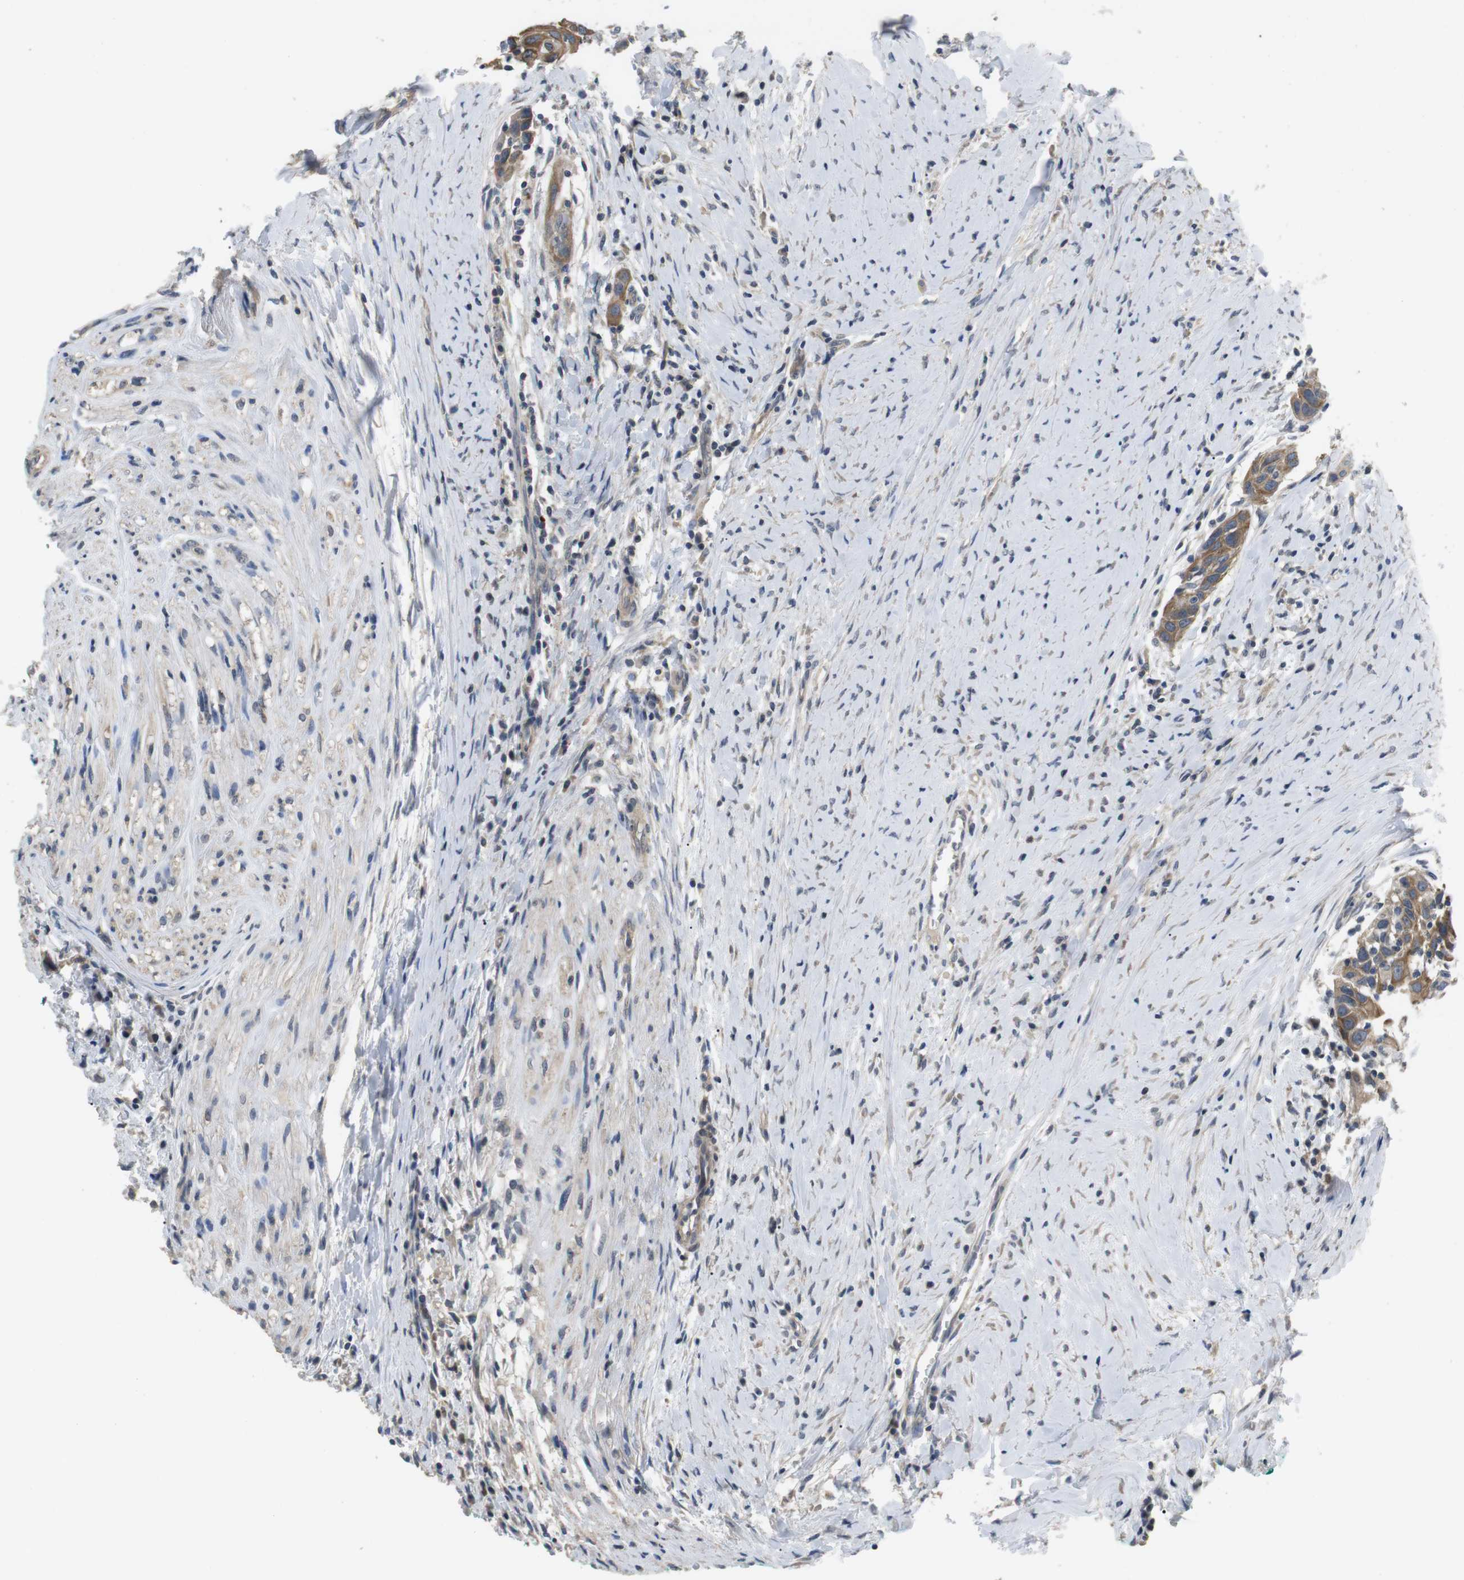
{"staining": {"intensity": "moderate", "quantity": ">75%", "location": "cytoplasmic/membranous"}, "tissue": "head and neck cancer", "cell_type": "Tumor cells", "image_type": "cancer", "snomed": [{"axis": "morphology", "description": "Squamous cell carcinoma, NOS"}, {"axis": "topography", "description": "Oral tissue"}, {"axis": "topography", "description": "Head-Neck"}], "caption": "High-power microscopy captured an immunohistochemistry (IHC) photomicrograph of head and neck cancer (squamous cell carcinoma), revealing moderate cytoplasmic/membranous expression in approximately >75% of tumor cells. Nuclei are stained in blue.", "gene": "ADGRL3", "patient": {"sex": "female", "age": 50}}